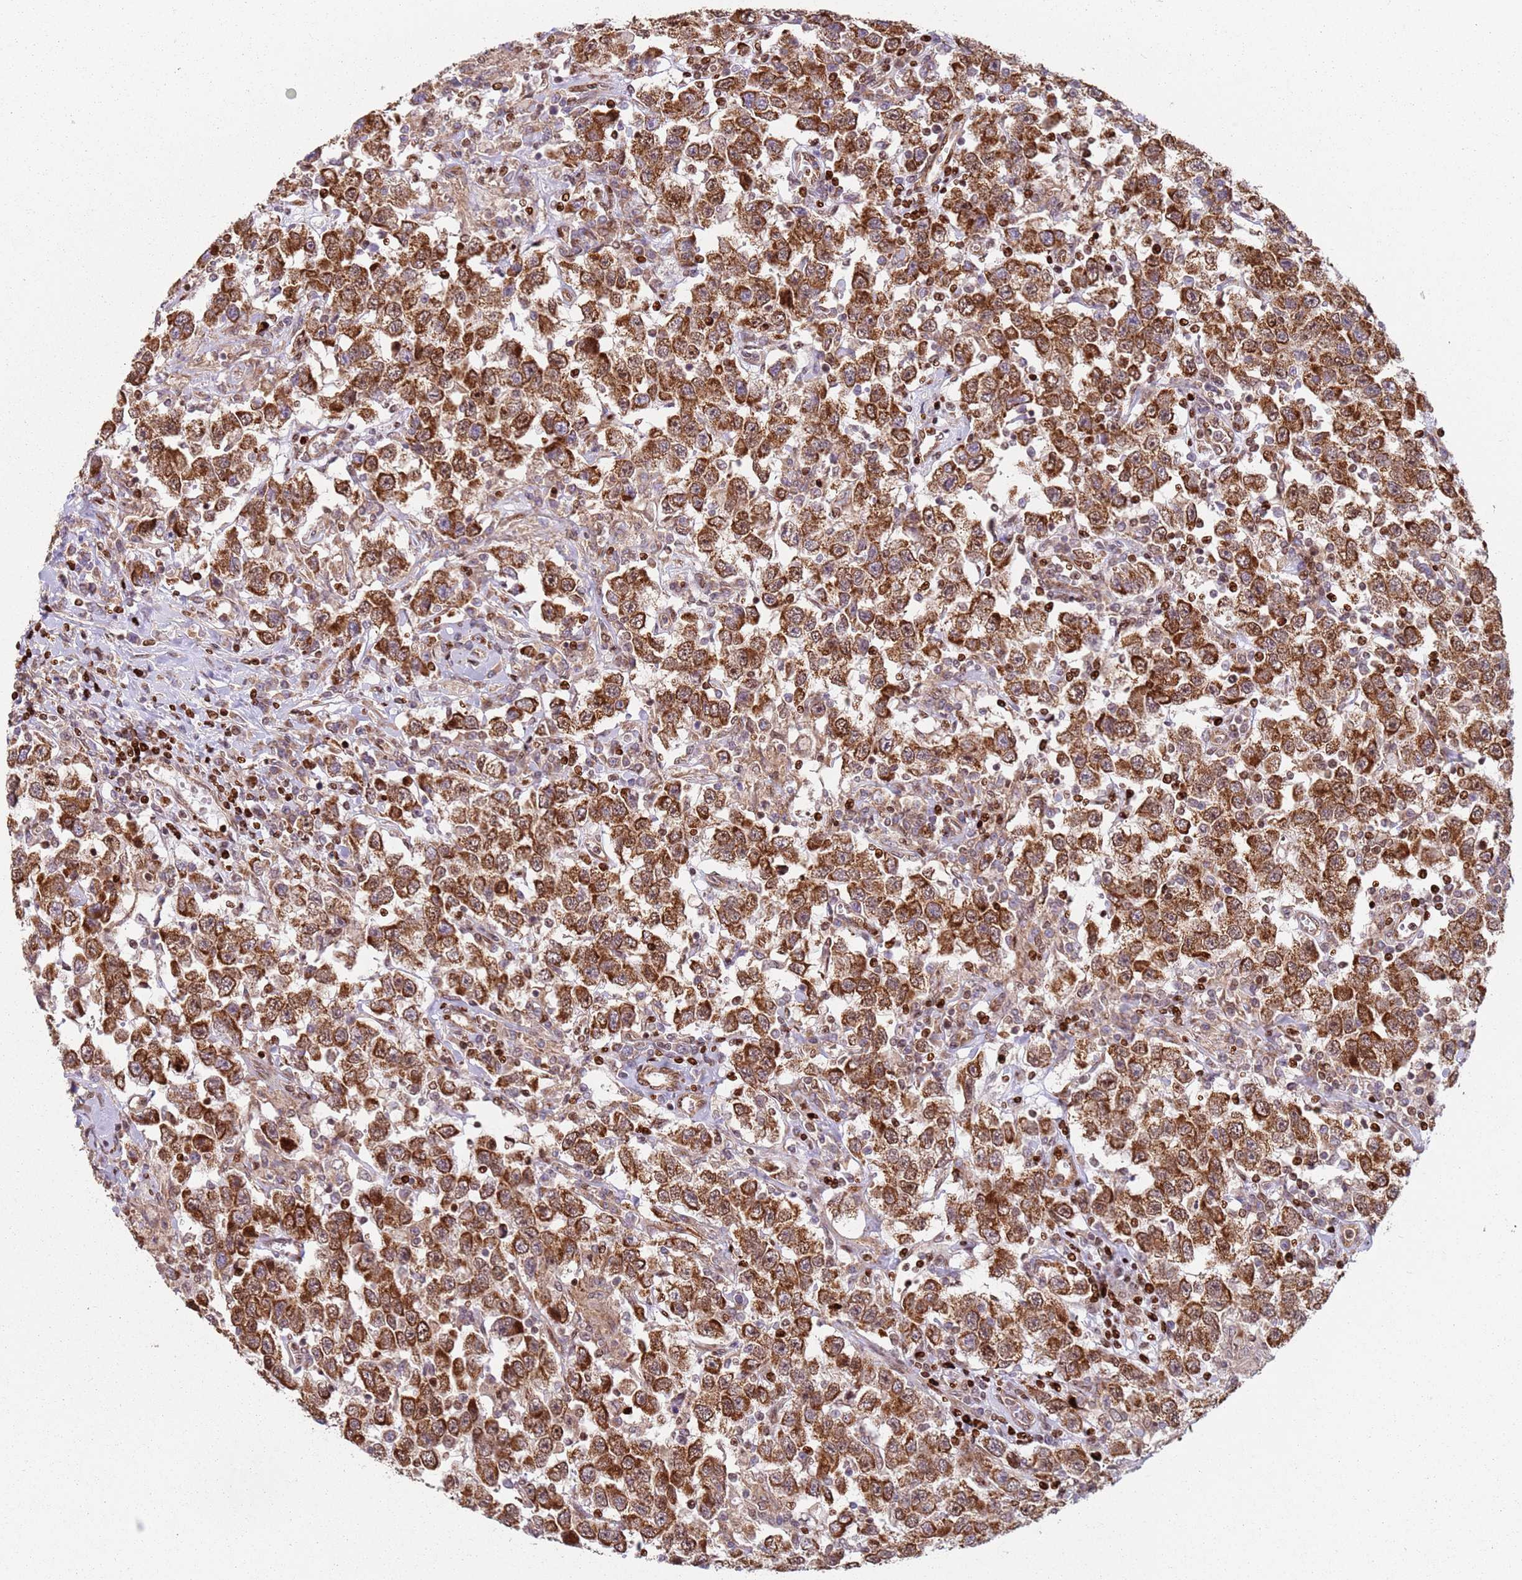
{"staining": {"intensity": "strong", "quantity": ">75%", "location": "cytoplasmic/membranous,nuclear"}, "tissue": "testis cancer", "cell_type": "Tumor cells", "image_type": "cancer", "snomed": [{"axis": "morphology", "description": "Seminoma, NOS"}, {"axis": "topography", "description": "Testis"}], "caption": "A photomicrograph of testis cancer (seminoma) stained for a protein displays strong cytoplasmic/membranous and nuclear brown staining in tumor cells.", "gene": "HNRNPLL", "patient": {"sex": "male", "age": 41}}